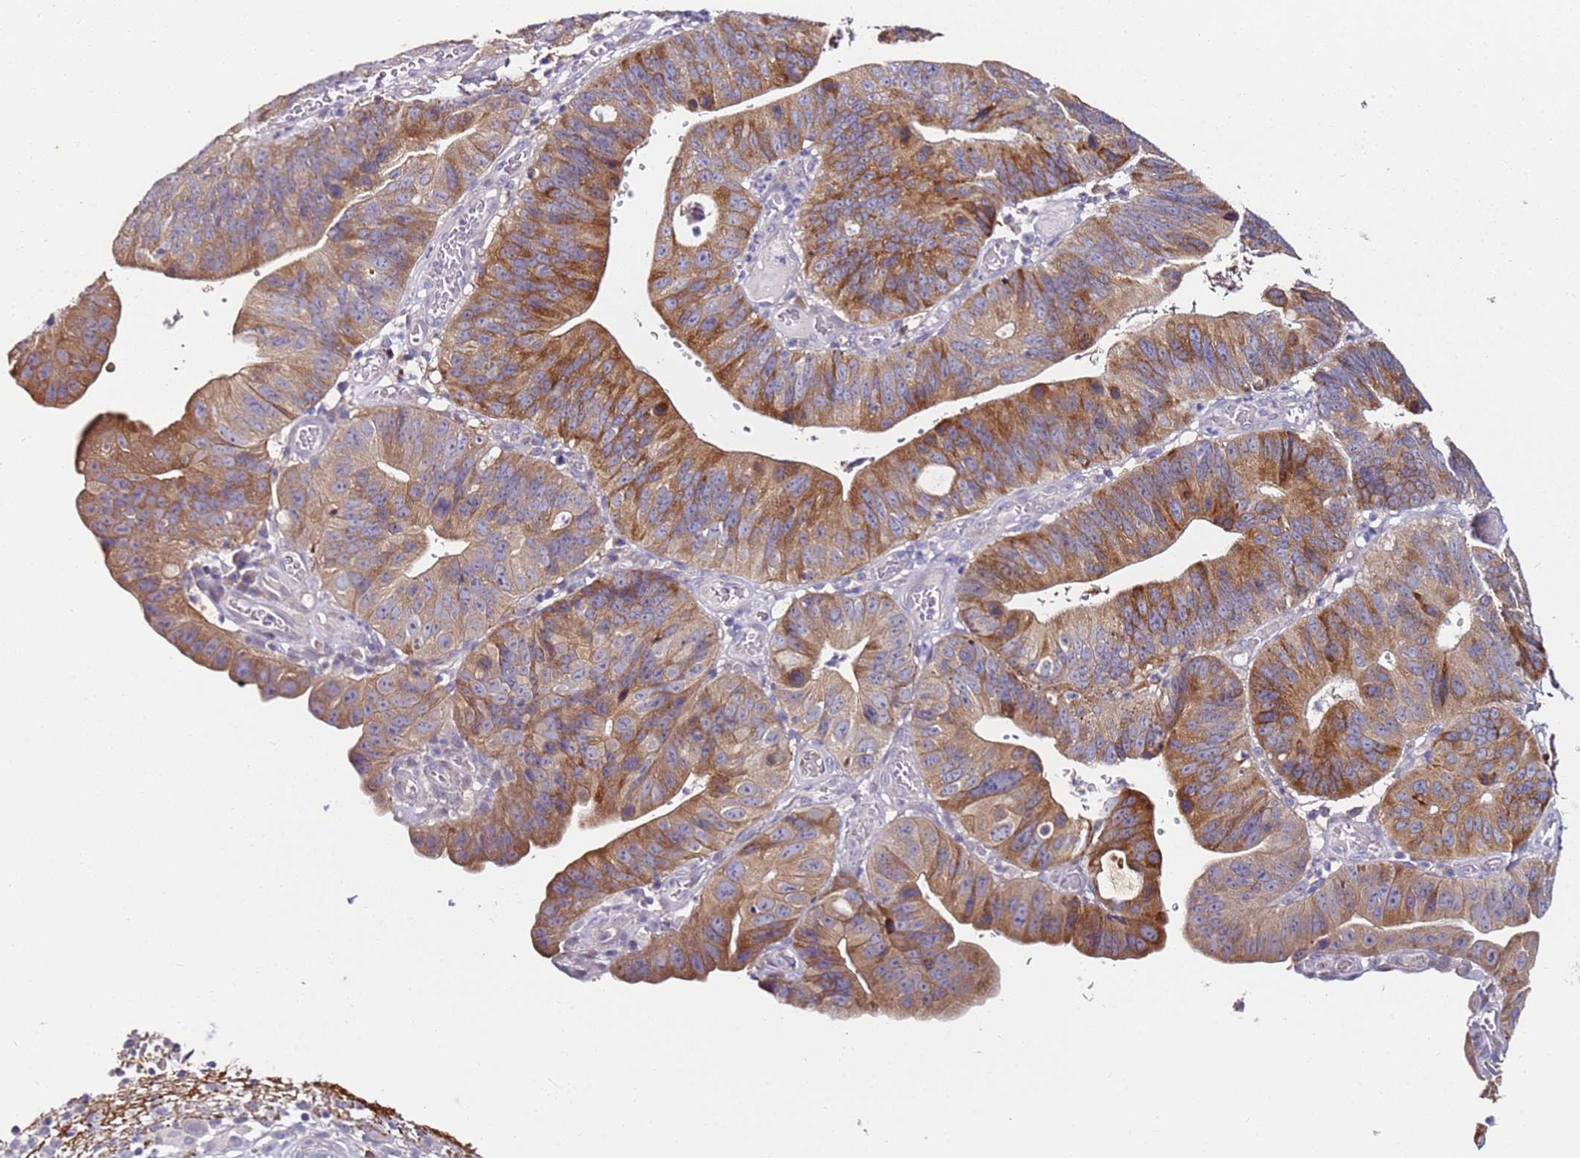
{"staining": {"intensity": "moderate", "quantity": ">75%", "location": "cytoplasmic/membranous"}, "tissue": "stomach cancer", "cell_type": "Tumor cells", "image_type": "cancer", "snomed": [{"axis": "morphology", "description": "Adenocarcinoma, NOS"}, {"axis": "topography", "description": "Stomach"}], "caption": "There is medium levels of moderate cytoplasmic/membranous expression in tumor cells of stomach cancer (adenocarcinoma), as demonstrated by immunohistochemical staining (brown color).", "gene": "SRRM5", "patient": {"sex": "male", "age": 59}}